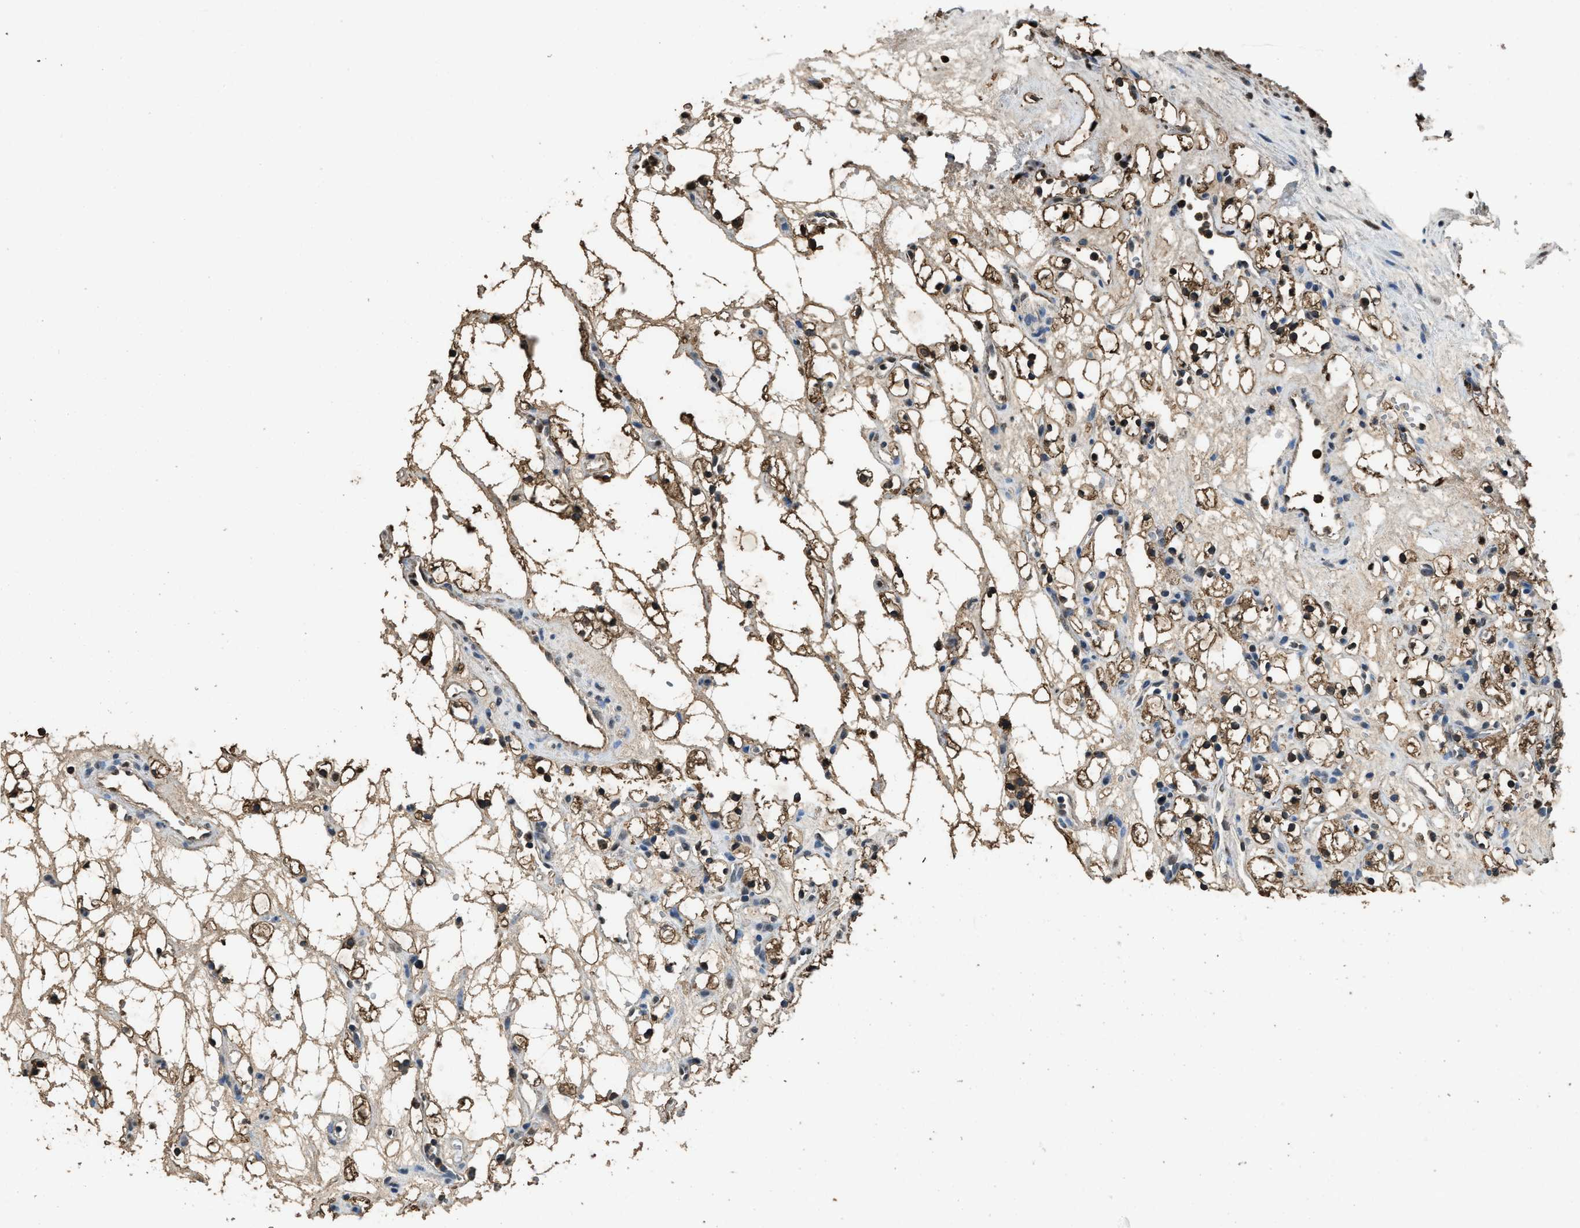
{"staining": {"intensity": "moderate", "quantity": ">75%", "location": "cytoplasmic/membranous"}, "tissue": "renal cancer", "cell_type": "Tumor cells", "image_type": "cancer", "snomed": [{"axis": "morphology", "description": "Adenocarcinoma, NOS"}, {"axis": "topography", "description": "Kidney"}], "caption": "Approximately >75% of tumor cells in renal adenocarcinoma exhibit moderate cytoplasmic/membranous protein positivity as visualized by brown immunohistochemical staining.", "gene": "GAPDH", "patient": {"sex": "female", "age": 60}}